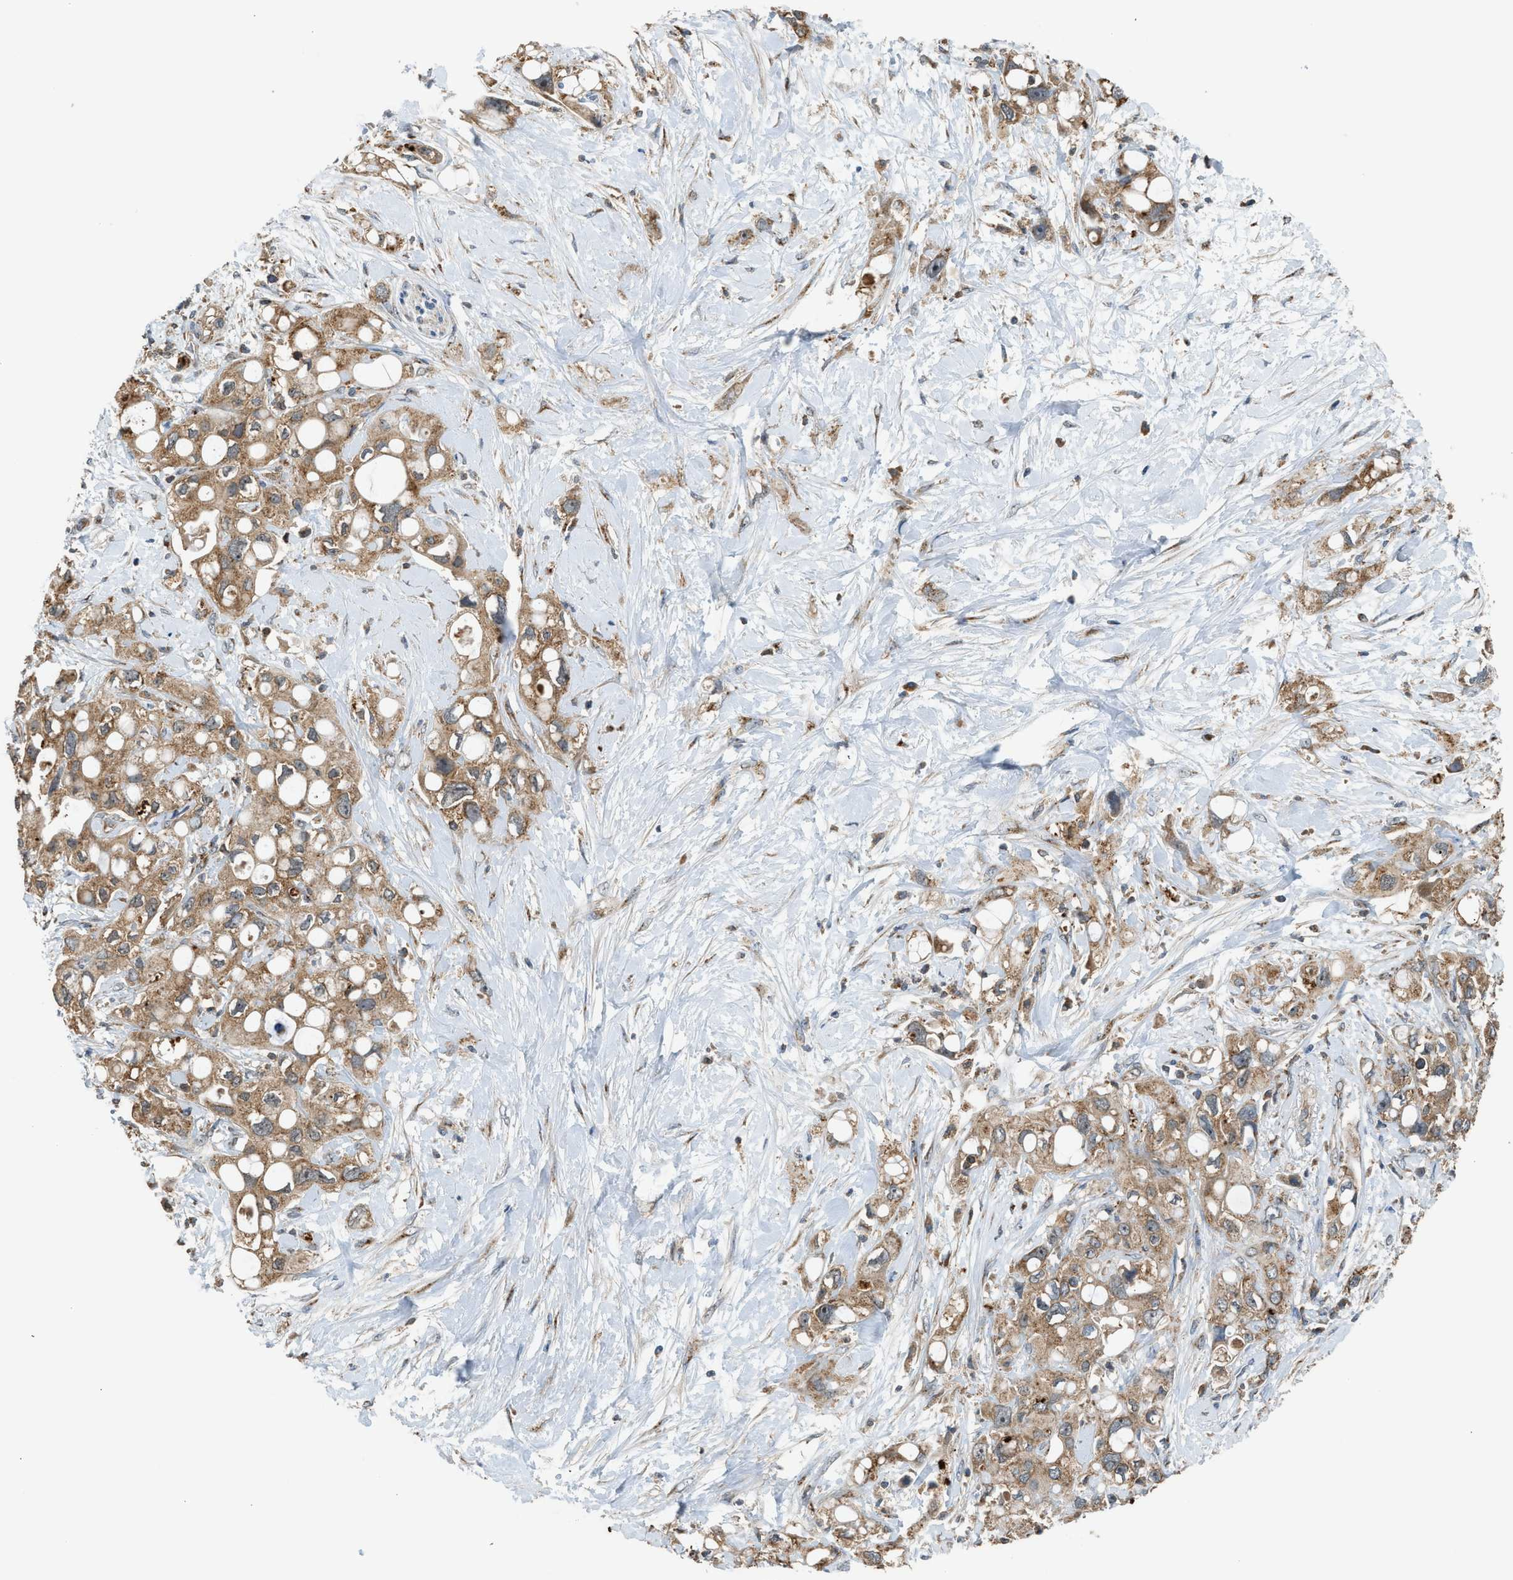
{"staining": {"intensity": "moderate", "quantity": ">75%", "location": "cytoplasmic/membranous"}, "tissue": "pancreatic cancer", "cell_type": "Tumor cells", "image_type": "cancer", "snomed": [{"axis": "morphology", "description": "Adenocarcinoma, NOS"}, {"axis": "topography", "description": "Pancreas"}], "caption": "Brown immunohistochemical staining in human adenocarcinoma (pancreatic) exhibits moderate cytoplasmic/membranous positivity in about >75% of tumor cells.", "gene": "STARD3", "patient": {"sex": "female", "age": 56}}